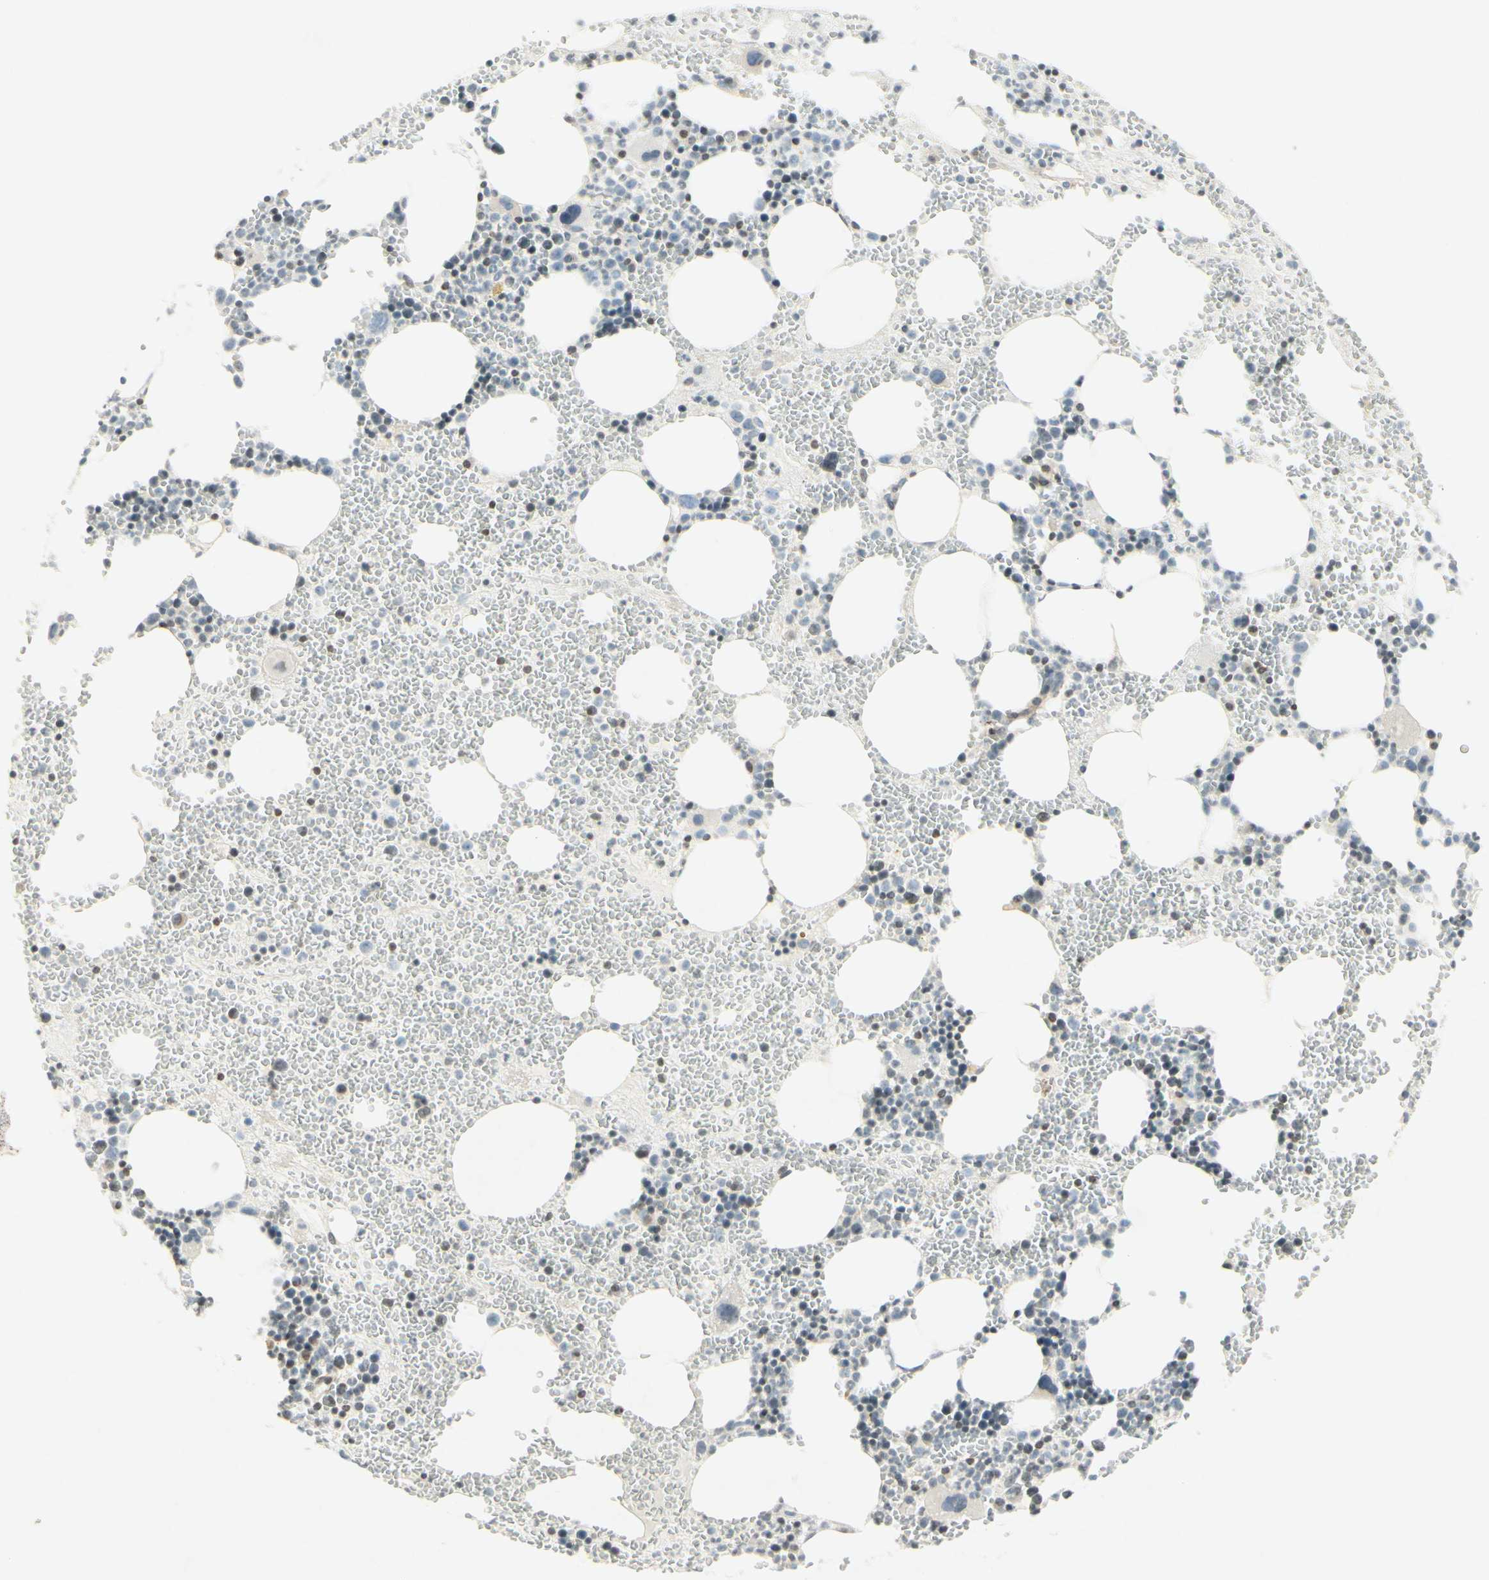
{"staining": {"intensity": "negative", "quantity": "none", "location": "none"}, "tissue": "bone marrow", "cell_type": "Hematopoietic cells", "image_type": "normal", "snomed": [{"axis": "morphology", "description": "Normal tissue, NOS"}, {"axis": "morphology", "description": "Inflammation, NOS"}, {"axis": "topography", "description": "Bone marrow"}], "caption": "This is an immunohistochemistry (IHC) image of benign human bone marrow. There is no staining in hematopoietic cells.", "gene": "MAP1B", "patient": {"sex": "female", "age": 76}}